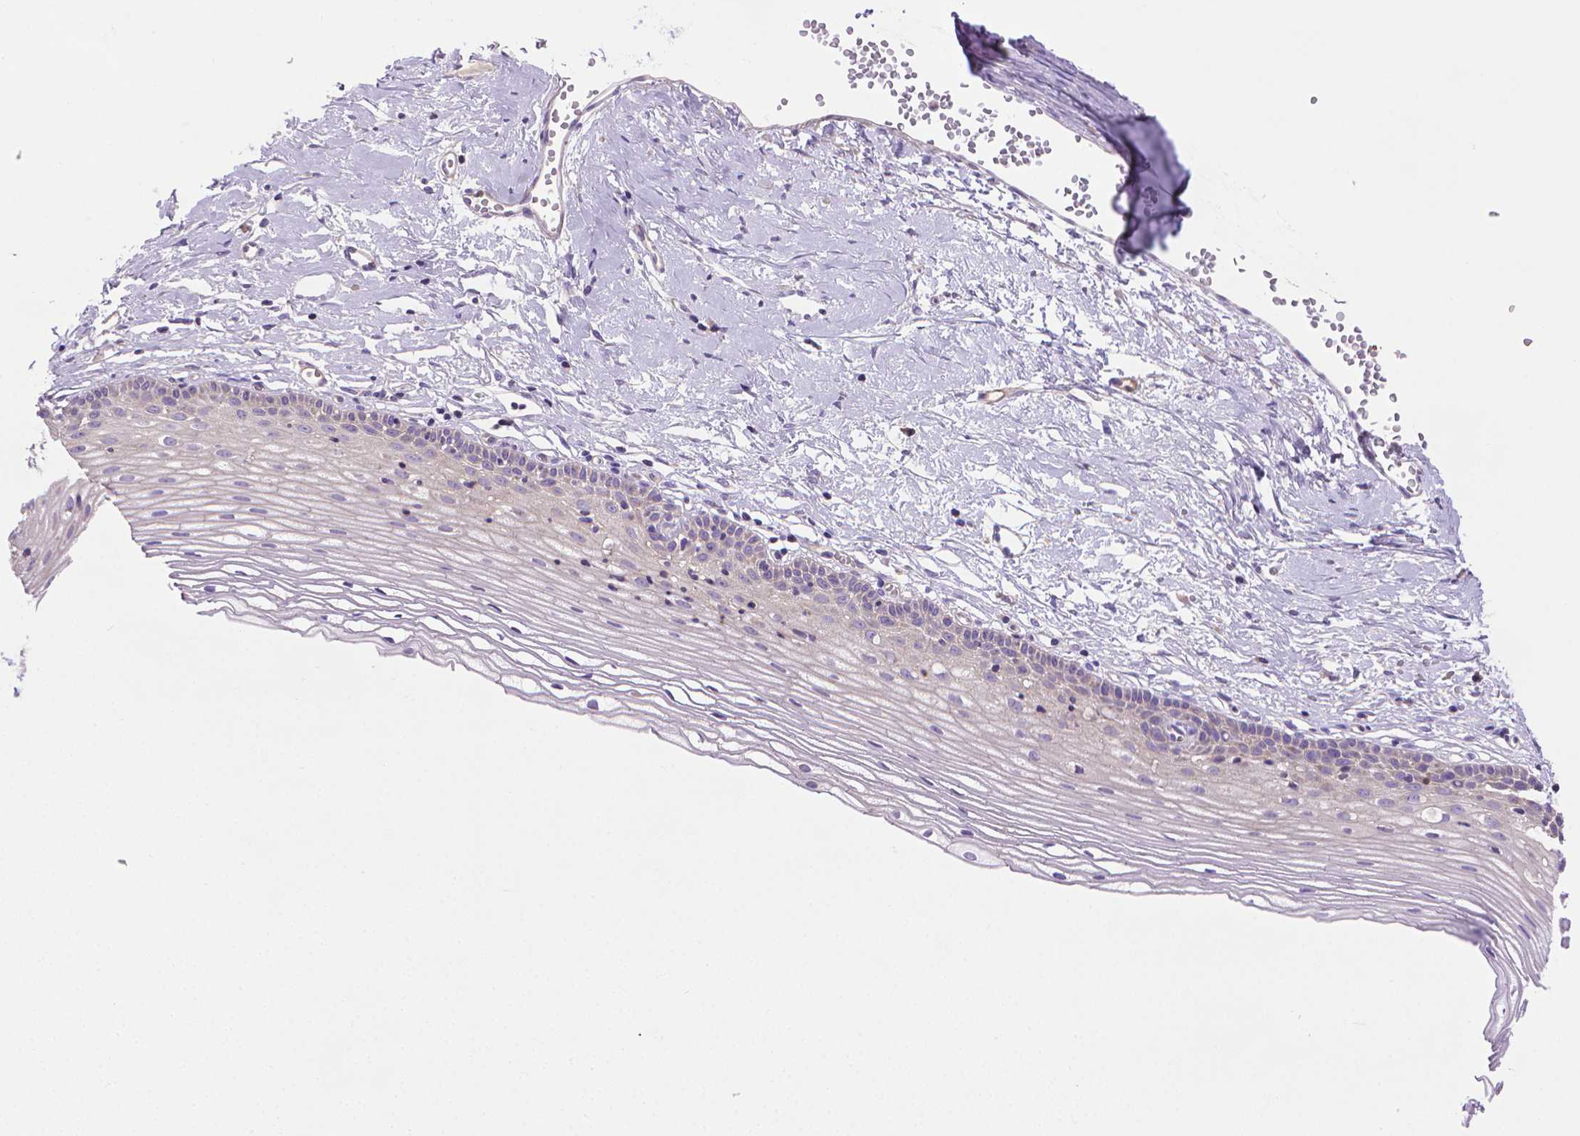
{"staining": {"intensity": "negative", "quantity": "none", "location": "none"}, "tissue": "cervix", "cell_type": "Glandular cells", "image_type": "normal", "snomed": [{"axis": "morphology", "description": "Normal tissue, NOS"}, {"axis": "topography", "description": "Cervix"}], "caption": "A histopathology image of human cervix is negative for staining in glandular cells.", "gene": "SLC51B", "patient": {"sex": "female", "age": 40}}